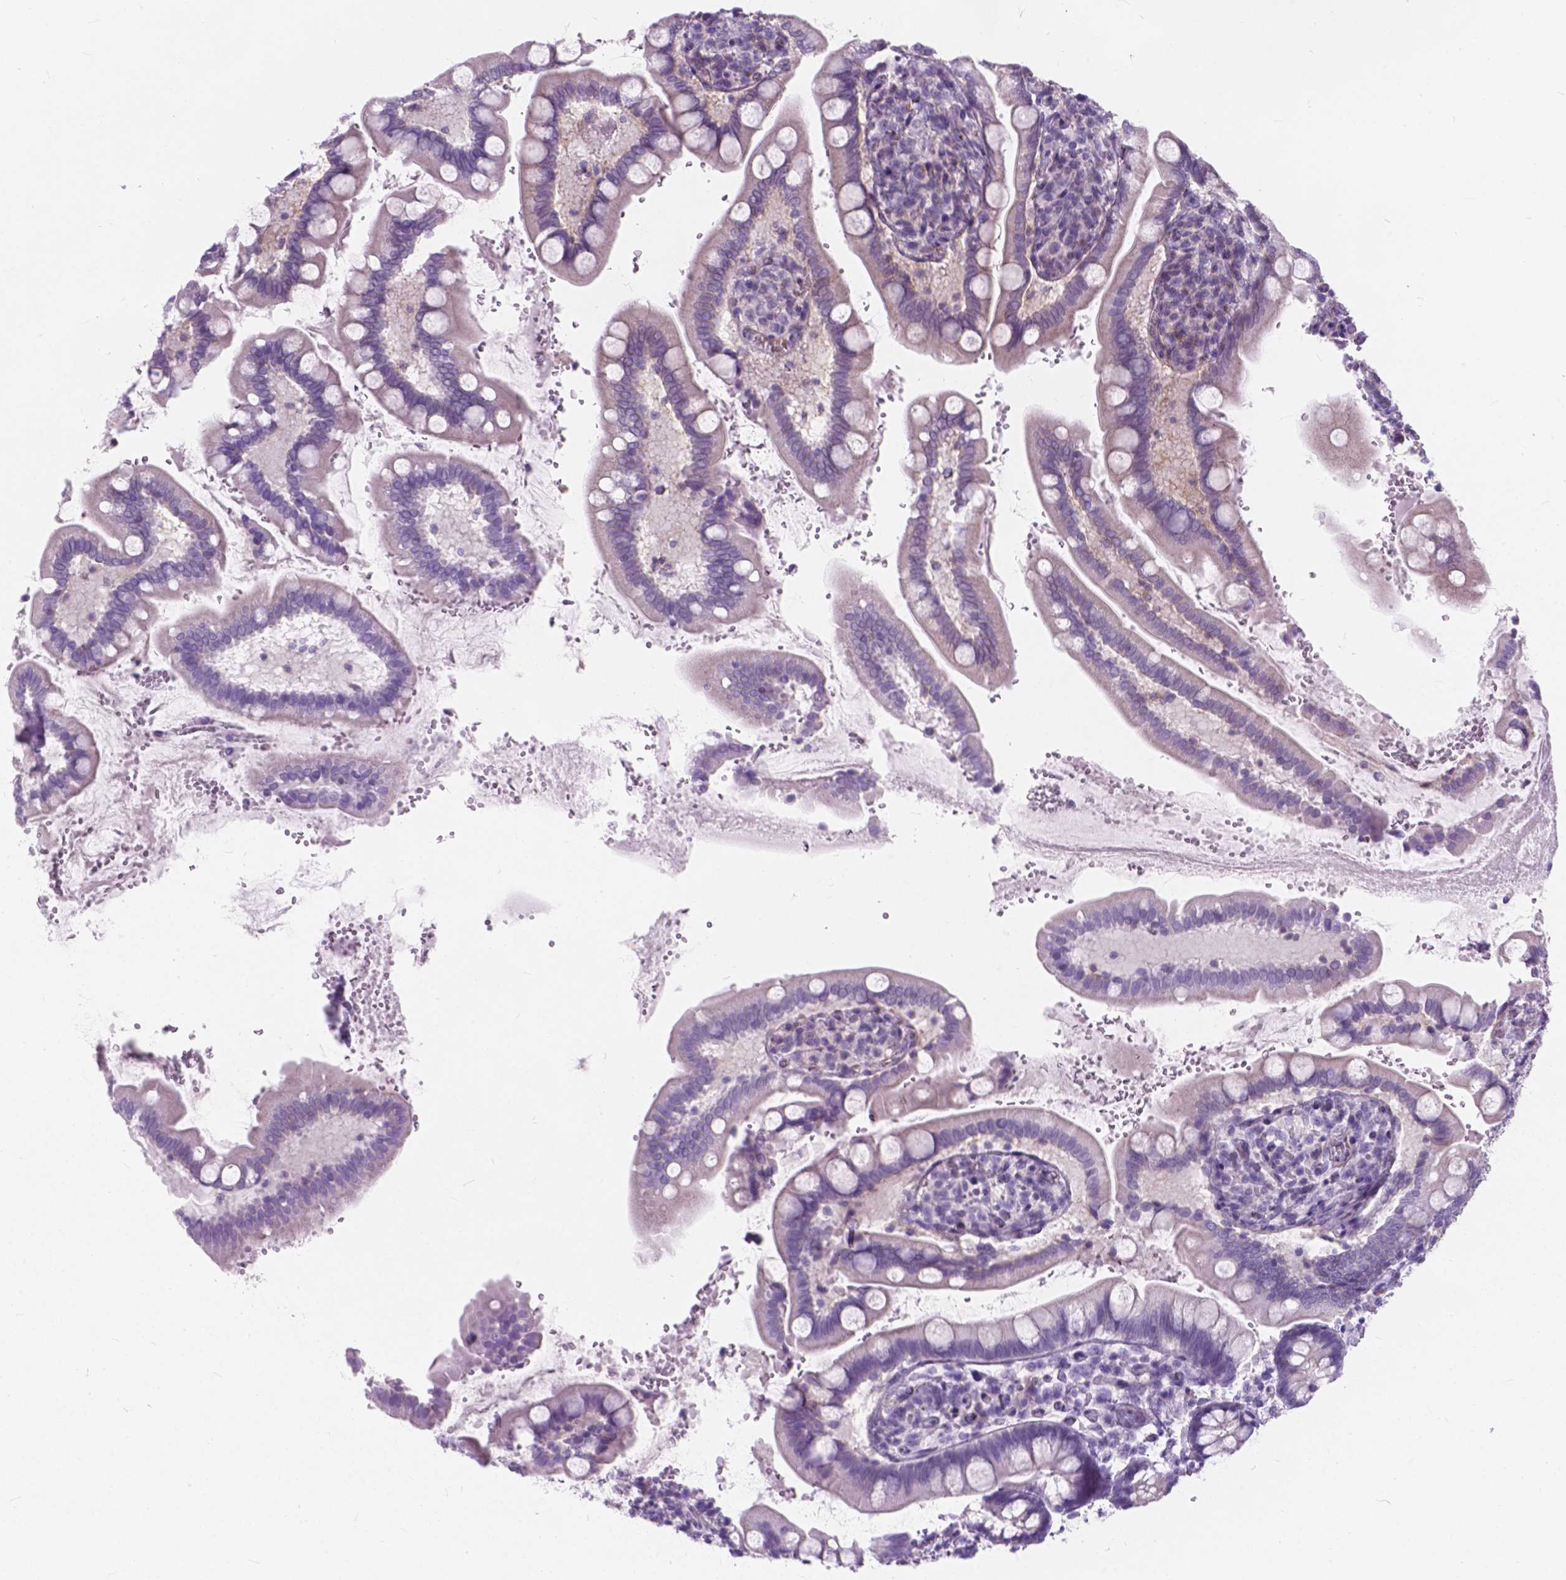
{"staining": {"intensity": "negative", "quantity": "none", "location": "none"}, "tissue": "small intestine", "cell_type": "Glandular cells", "image_type": "normal", "snomed": [{"axis": "morphology", "description": "Normal tissue, NOS"}, {"axis": "topography", "description": "Small intestine"}], "caption": "A histopathology image of small intestine stained for a protein reveals no brown staining in glandular cells.", "gene": "KIAA0040", "patient": {"sex": "female", "age": 56}}